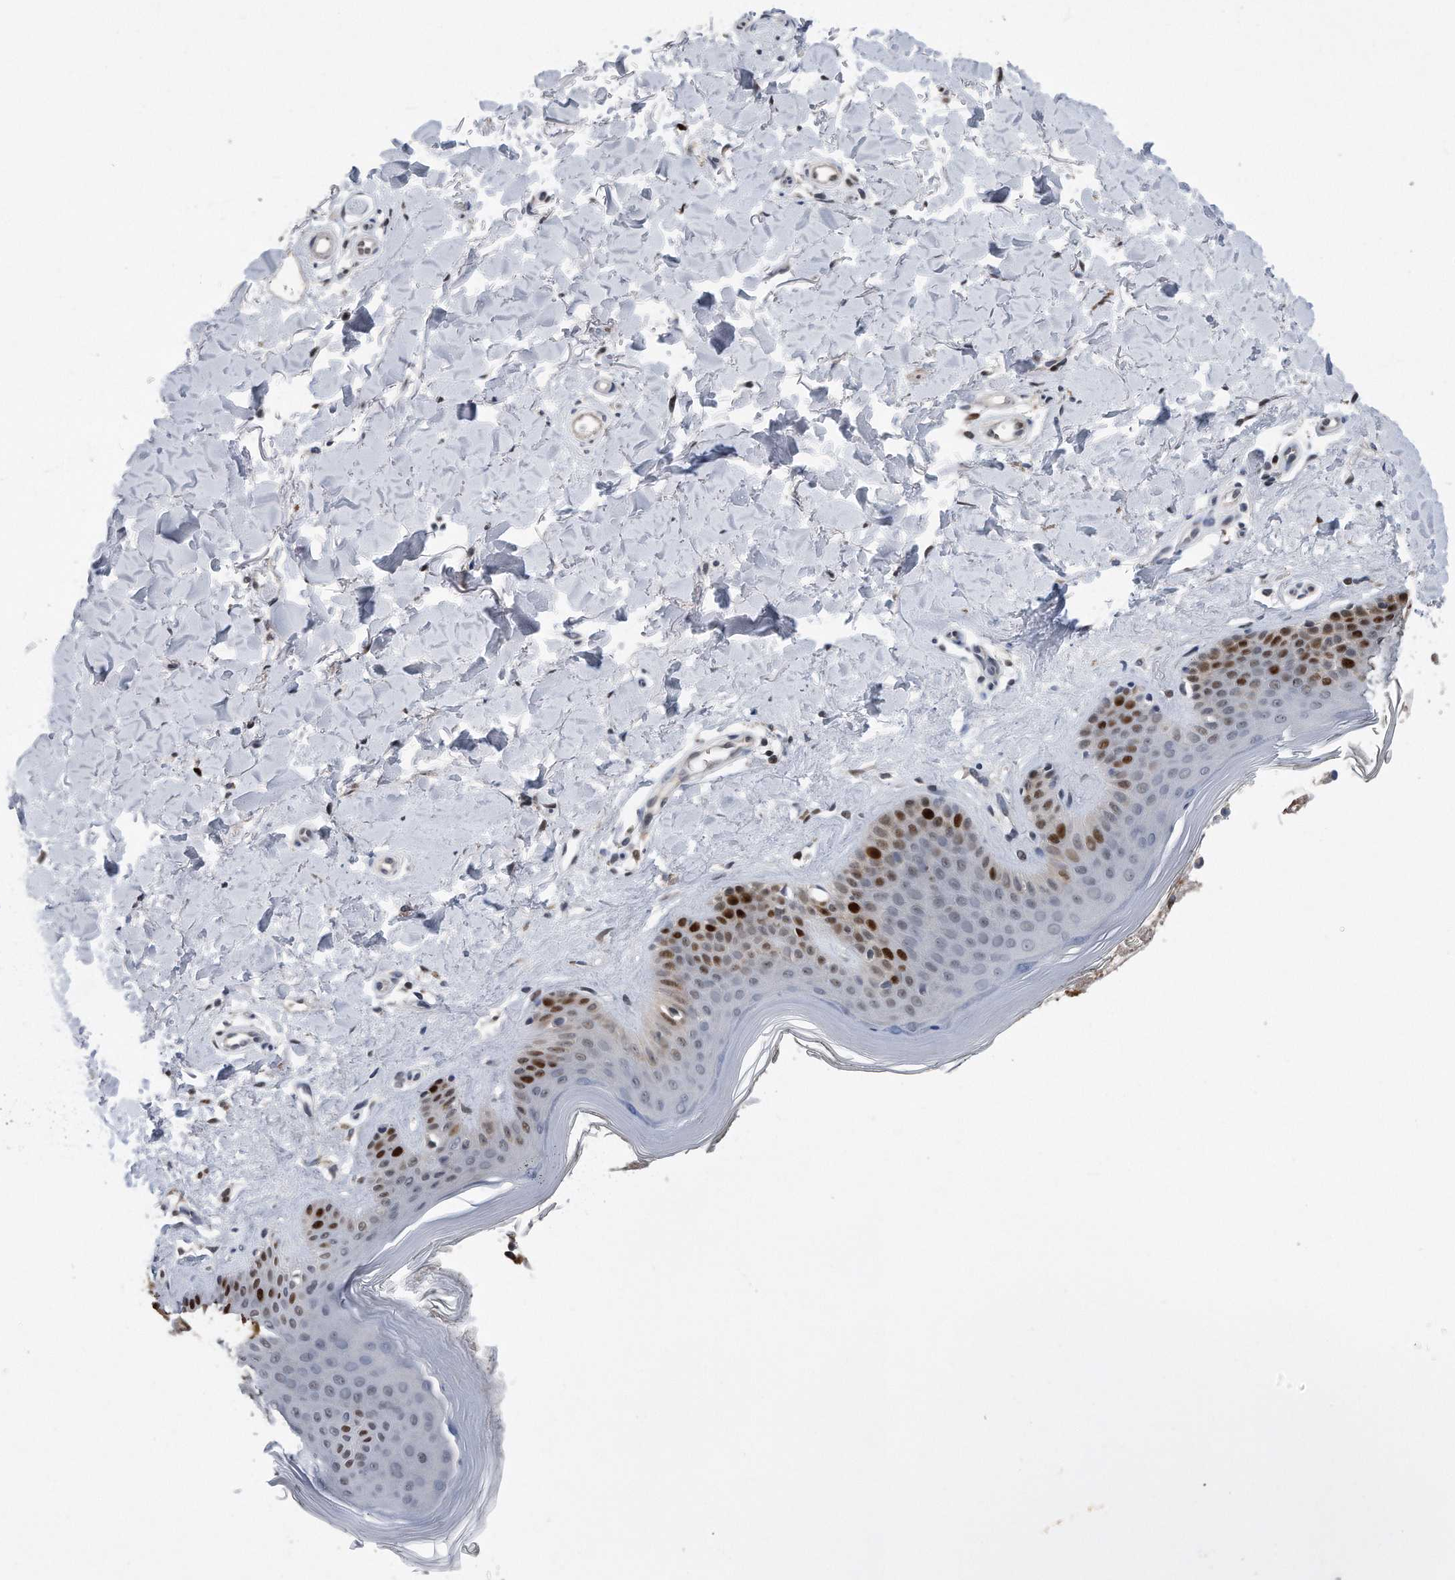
{"staining": {"intensity": "moderate", "quantity": ">75%", "location": "nuclear"}, "tissue": "skin", "cell_type": "Fibroblasts", "image_type": "normal", "snomed": [{"axis": "morphology", "description": "Normal tissue, NOS"}, {"axis": "topography", "description": "Skin"}], "caption": "Skin was stained to show a protein in brown. There is medium levels of moderate nuclear positivity in approximately >75% of fibroblasts. The staining was performed using DAB, with brown indicating positive protein expression. Nuclei are stained blue with hematoxylin.", "gene": "PCNA", "patient": {"sex": "female", "age": 64}}